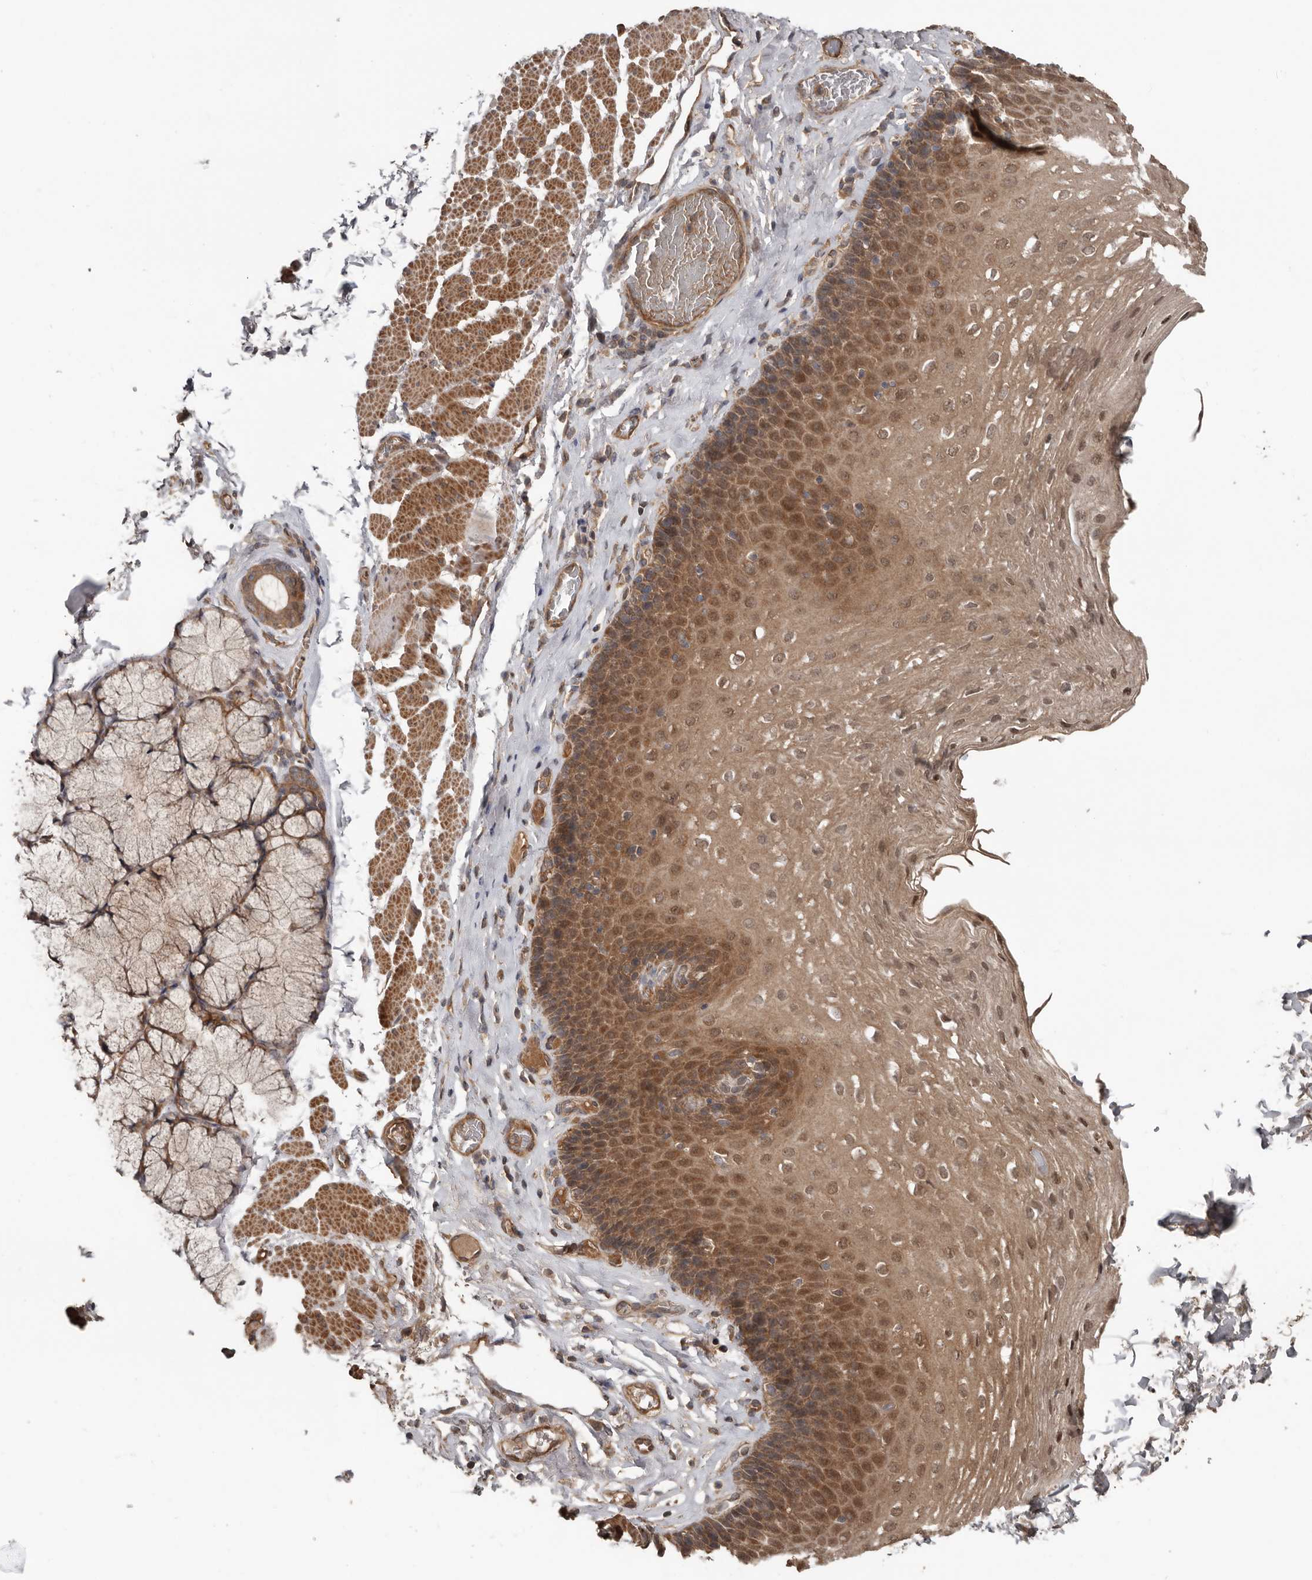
{"staining": {"intensity": "moderate", "quantity": ">75%", "location": "cytoplasmic/membranous,nuclear"}, "tissue": "esophagus", "cell_type": "Squamous epithelial cells", "image_type": "normal", "snomed": [{"axis": "morphology", "description": "Normal tissue, NOS"}, {"axis": "topography", "description": "Esophagus"}], "caption": "This histopathology image demonstrates unremarkable esophagus stained with immunohistochemistry (IHC) to label a protein in brown. The cytoplasmic/membranous,nuclear of squamous epithelial cells show moderate positivity for the protein. Nuclei are counter-stained blue.", "gene": "DNAJB4", "patient": {"sex": "female", "age": 66}}